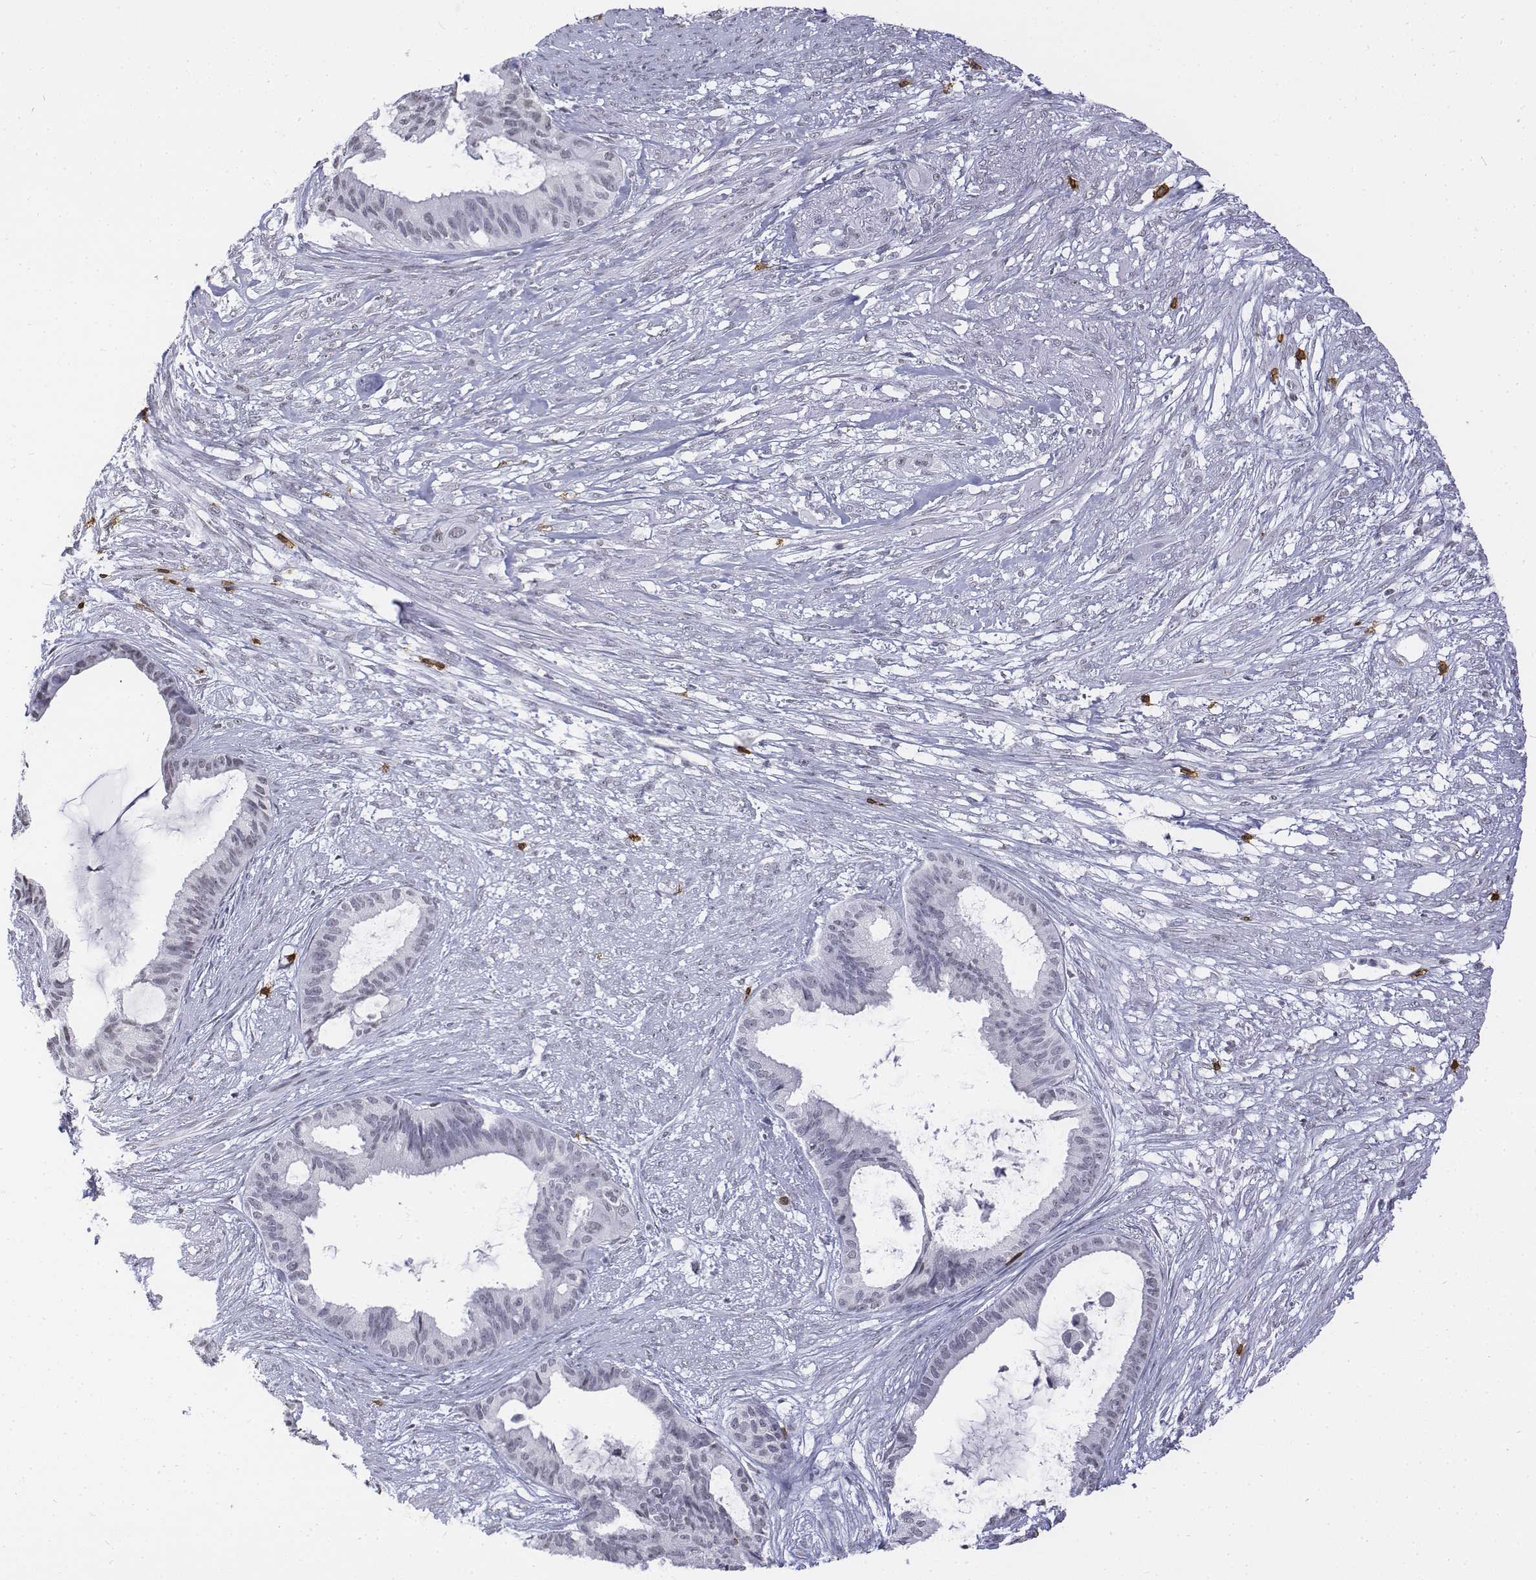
{"staining": {"intensity": "negative", "quantity": "none", "location": "none"}, "tissue": "endometrial cancer", "cell_type": "Tumor cells", "image_type": "cancer", "snomed": [{"axis": "morphology", "description": "Adenocarcinoma, NOS"}, {"axis": "topography", "description": "Endometrium"}], "caption": "Endometrial cancer was stained to show a protein in brown. There is no significant positivity in tumor cells.", "gene": "CD3E", "patient": {"sex": "female", "age": 86}}